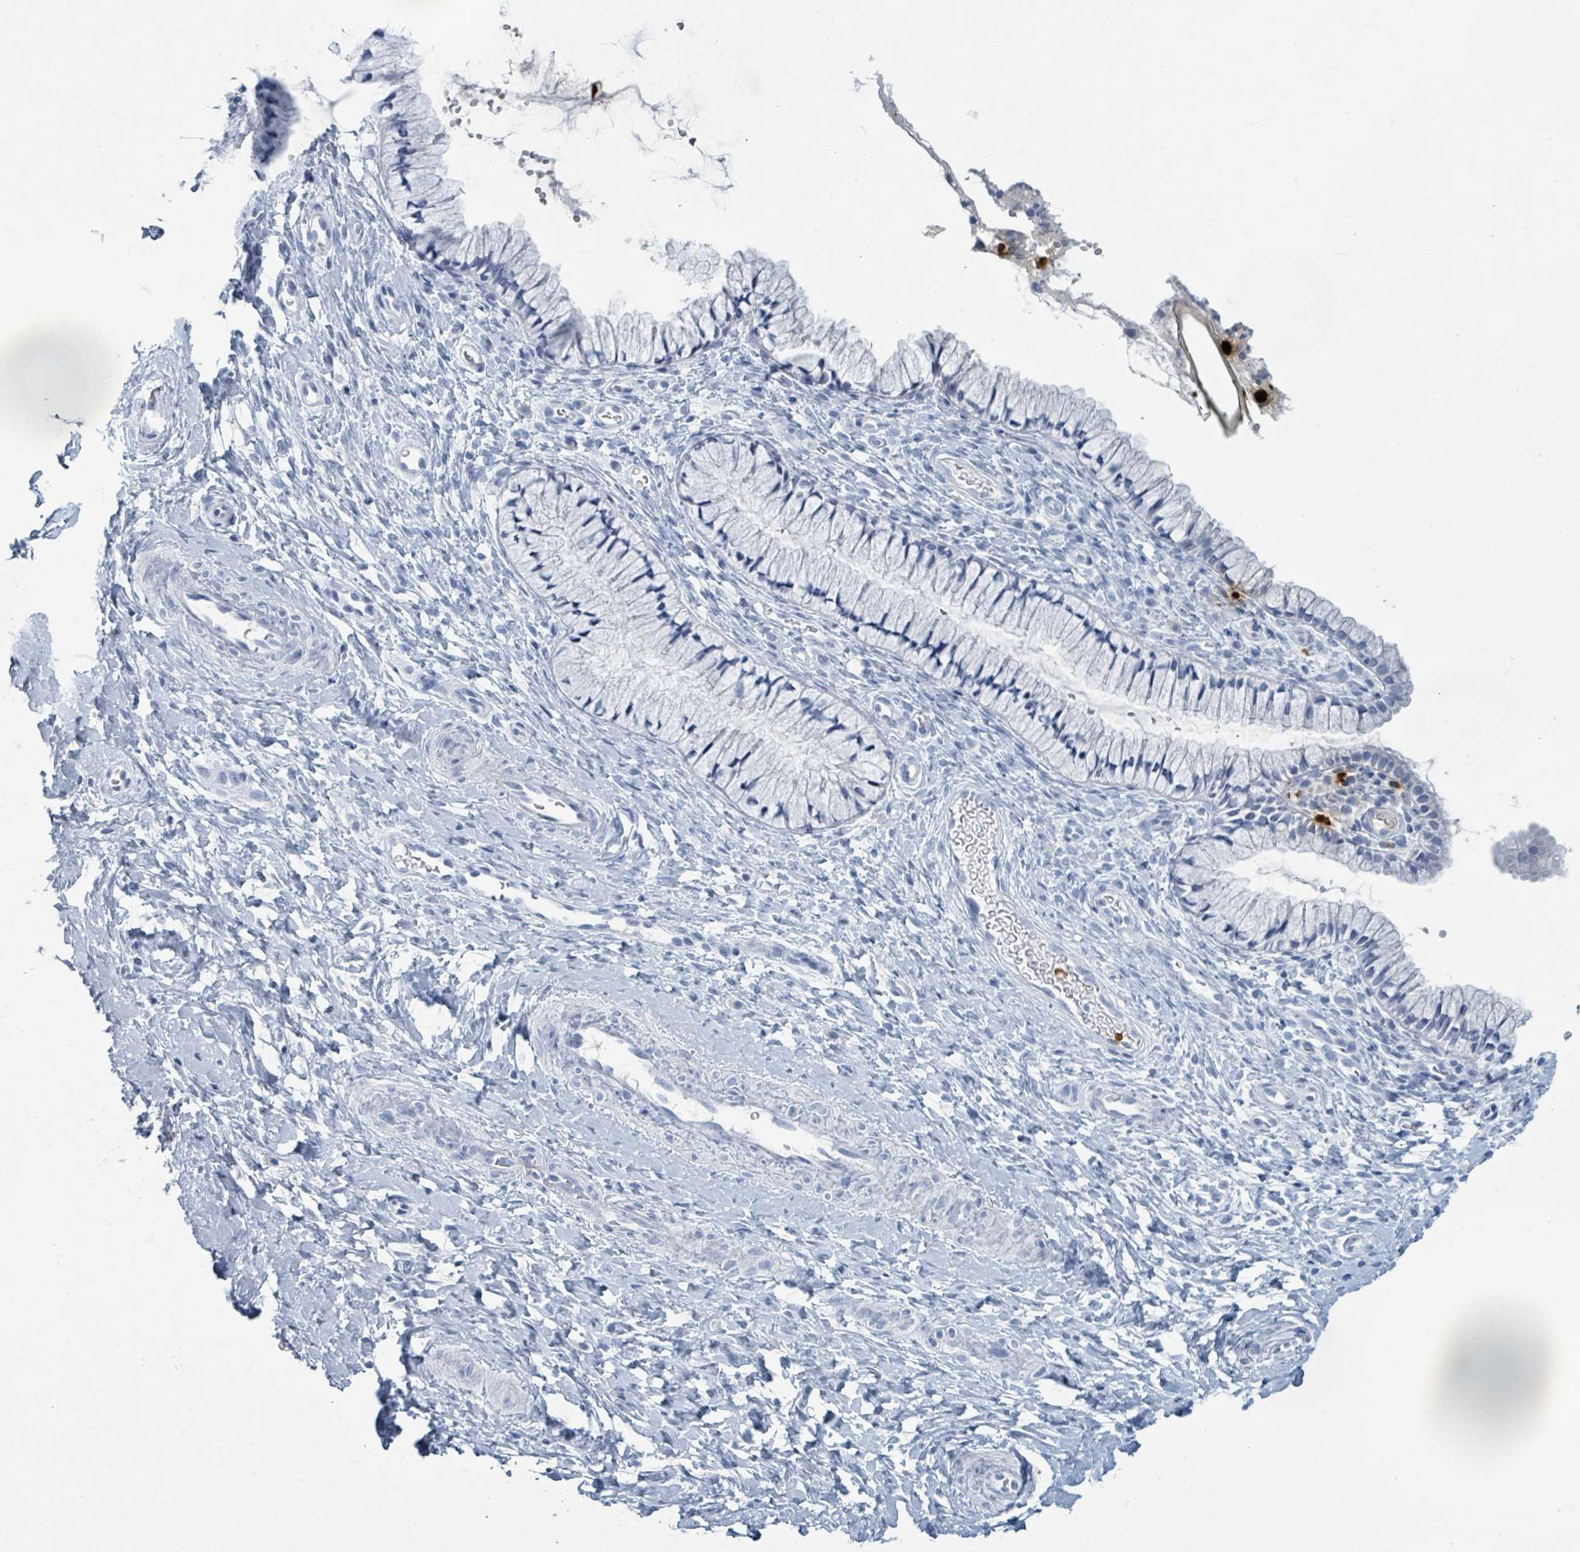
{"staining": {"intensity": "negative", "quantity": "none", "location": "none"}, "tissue": "cervix", "cell_type": "Glandular cells", "image_type": "normal", "snomed": [{"axis": "morphology", "description": "Normal tissue, NOS"}, {"axis": "topography", "description": "Cervix"}], "caption": "The IHC image has no significant positivity in glandular cells of cervix. (IHC, brightfield microscopy, high magnification).", "gene": "DEFA4", "patient": {"sex": "female", "age": 36}}